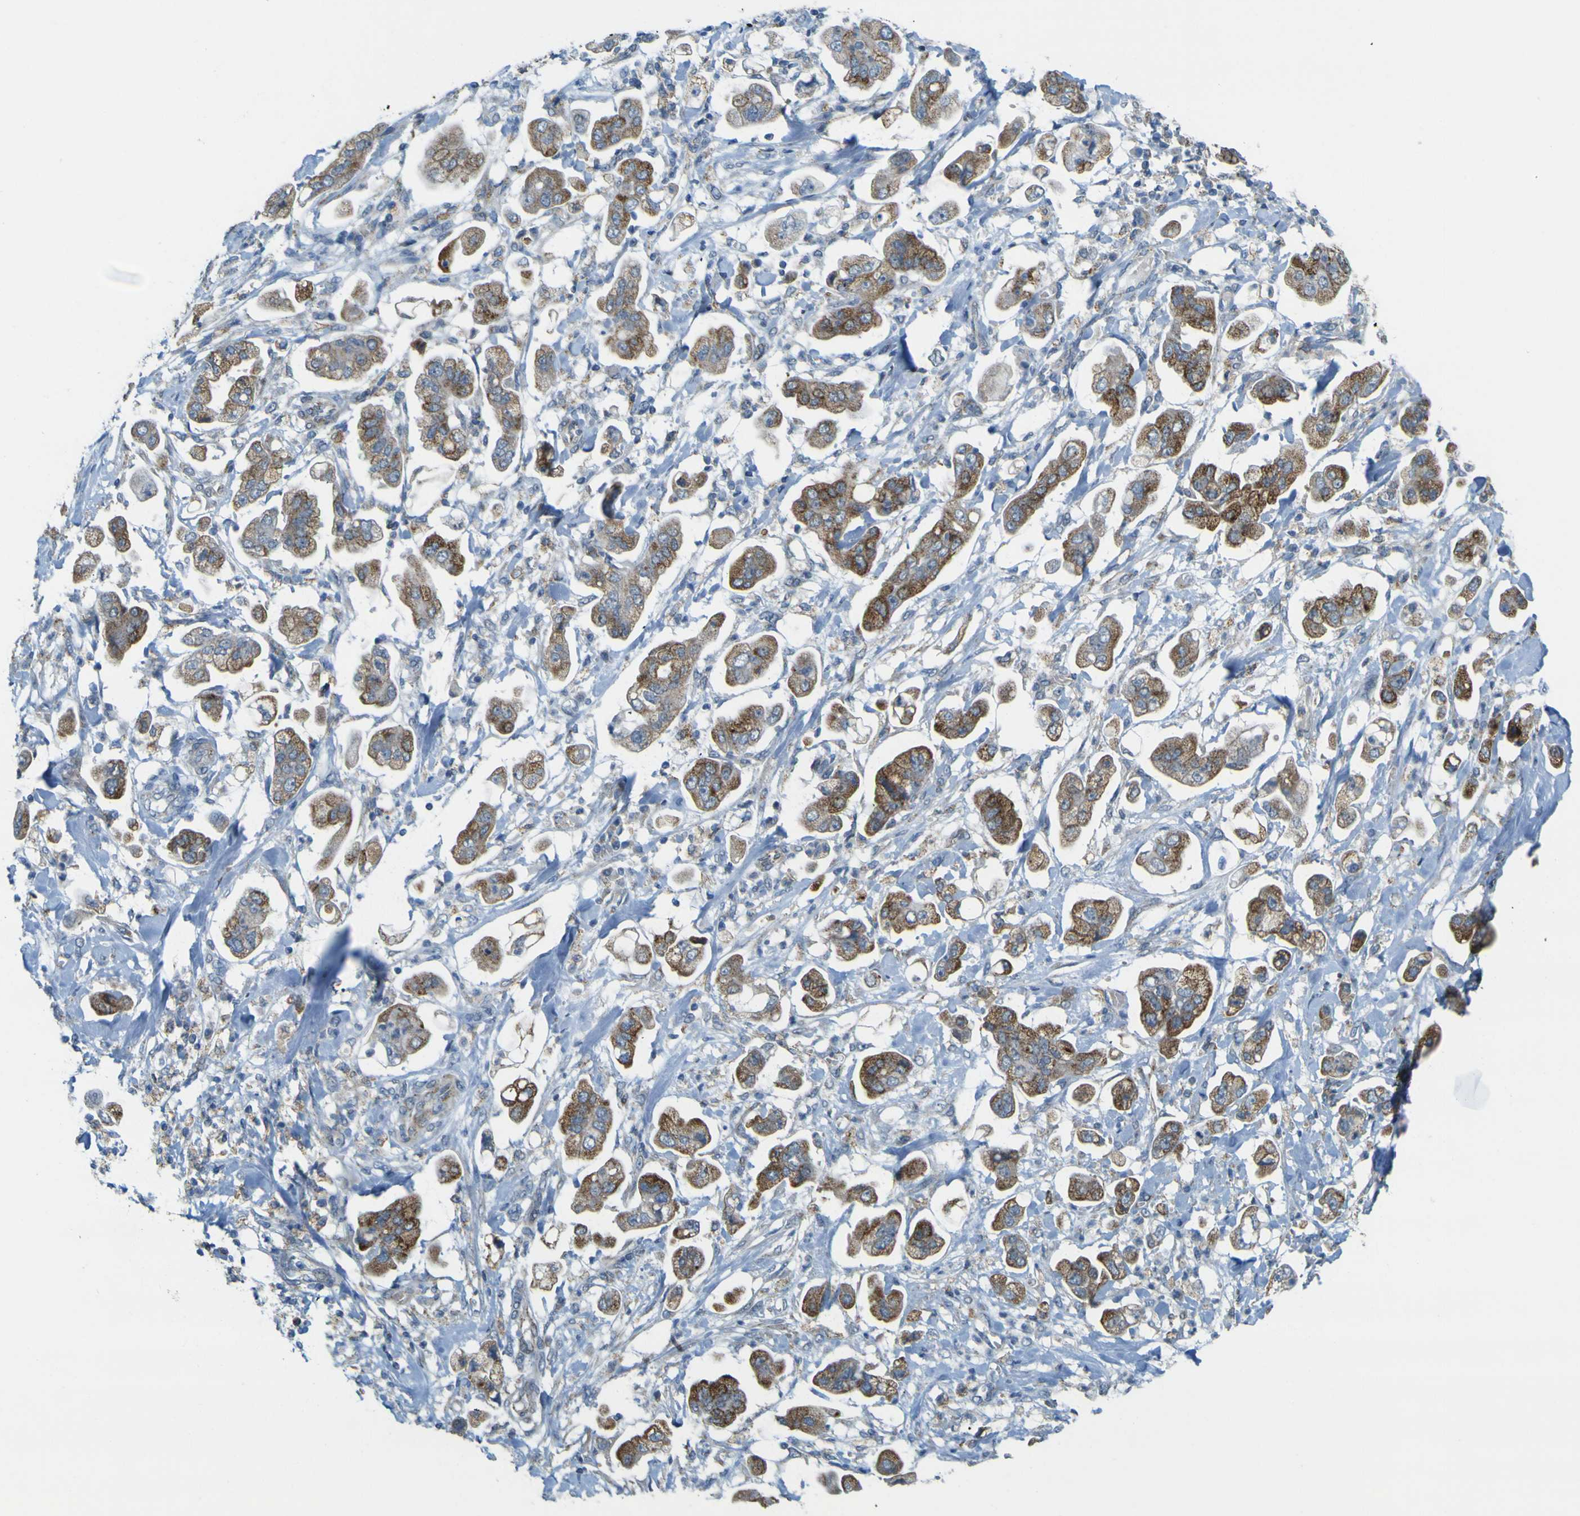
{"staining": {"intensity": "moderate", "quantity": ">75%", "location": "cytoplasmic/membranous"}, "tissue": "stomach cancer", "cell_type": "Tumor cells", "image_type": "cancer", "snomed": [{"axis": "morphology", "description": "Adenocarcinoma, NOS"}, {"axis": "topography", "description": "Stomach"}], "caption": "Immunohistochemical staining of human stomach adenocarcinoma displays moderate cytoplasmic/membranous protein expression in about >75% of tumor cells. Nuclei are stained in blue.", "gene": "ACBD5", "patient": {"sex": "male", "age": 62}}